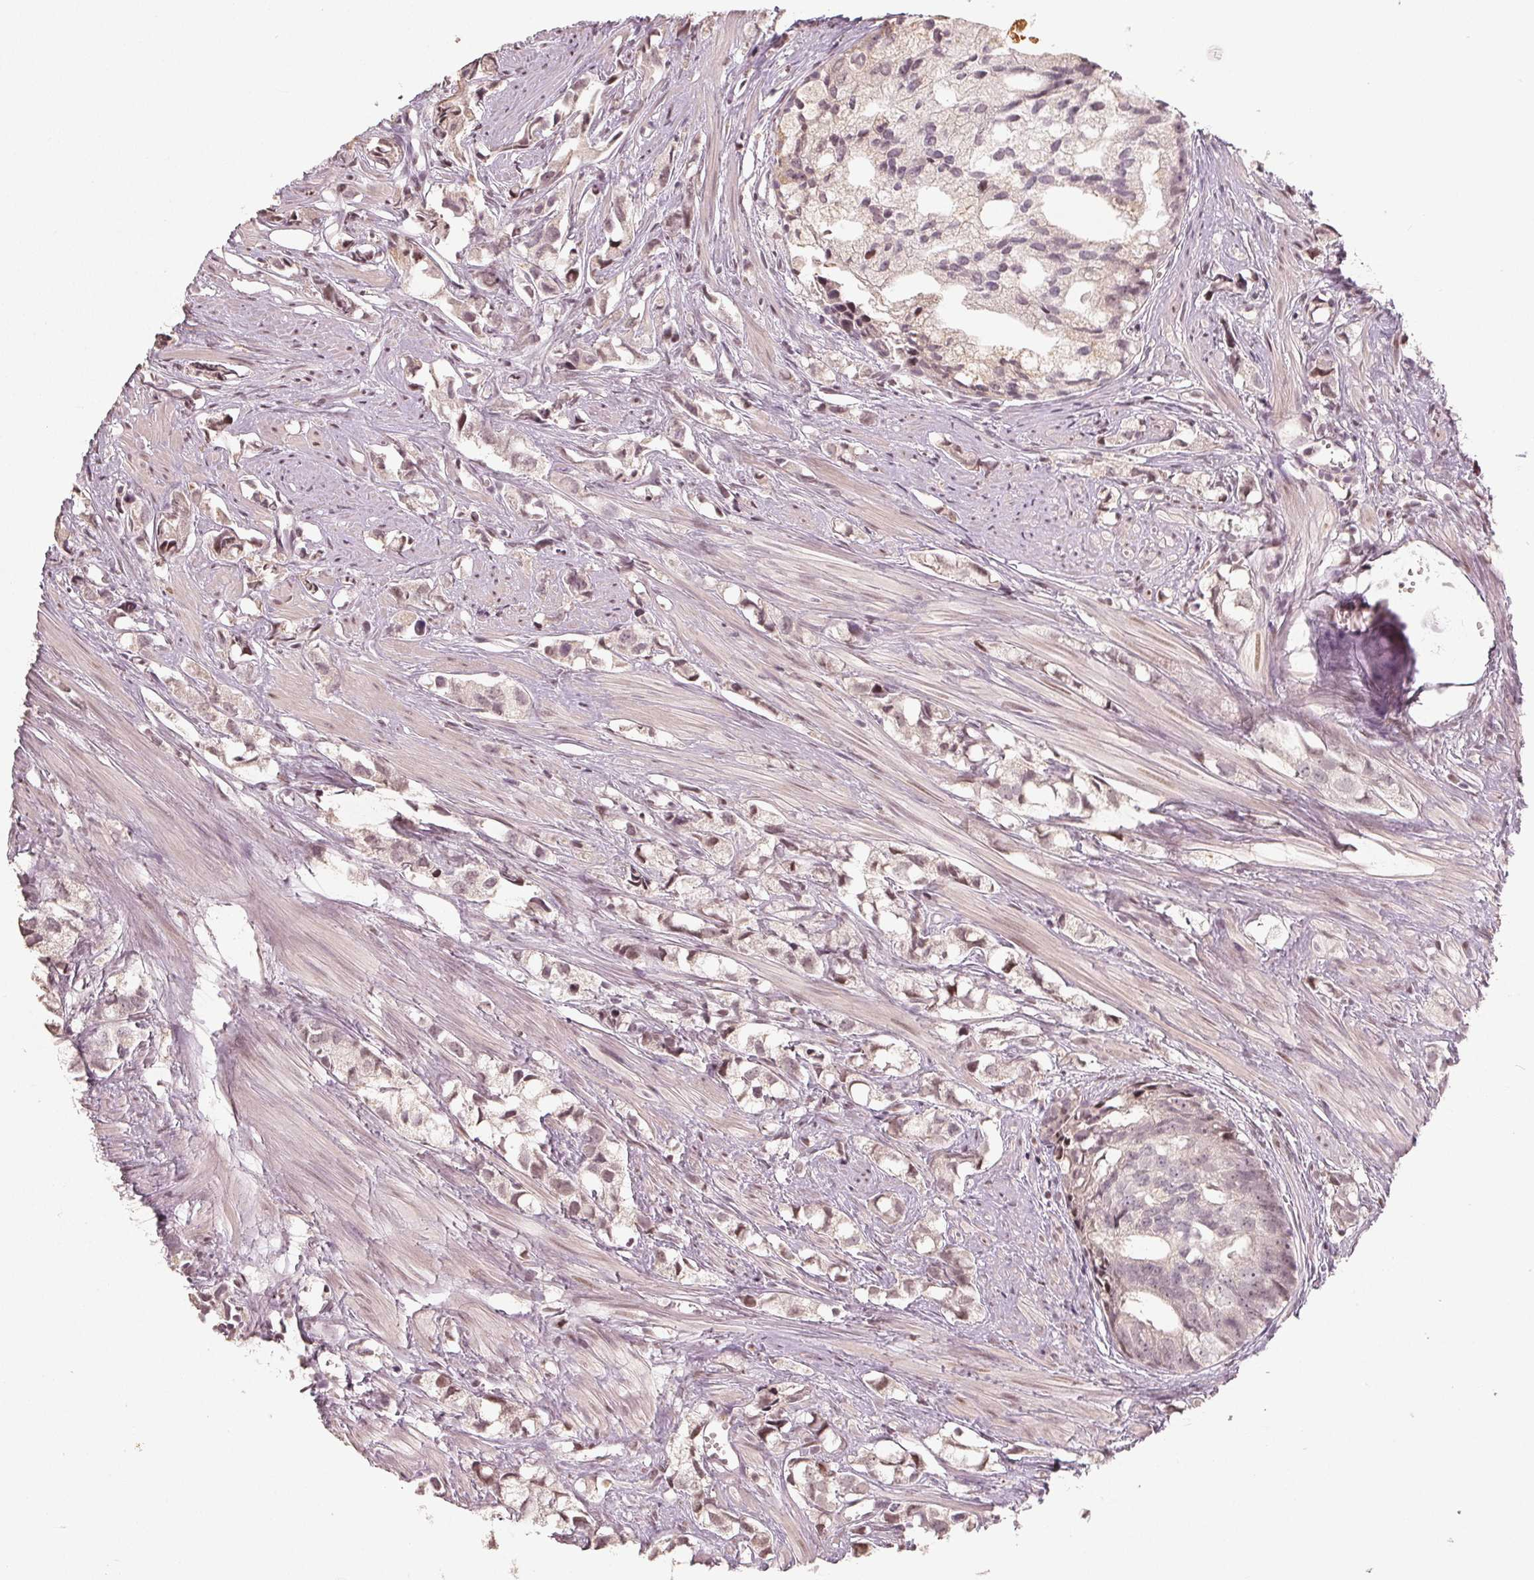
{"staining": {"intensity": "weak", "quantity": "<25%", "location": "nuclear"}, "tissue": "prostate cancer", "cell_type": "Tumor cells", "image_type": "cancer", "snomed": [{"axis": "morphology", "description": "Adenocarcinoma, High grade"}, {"axis": "topography", "description": "Prostate"}], "caption": "This is an immunohistochemistry image of prostate high-grade adenocarcinoma. There is no expression in tumor cells.", "gene": "CCDC138", "patient": {"sex": "male", "age": 58}}